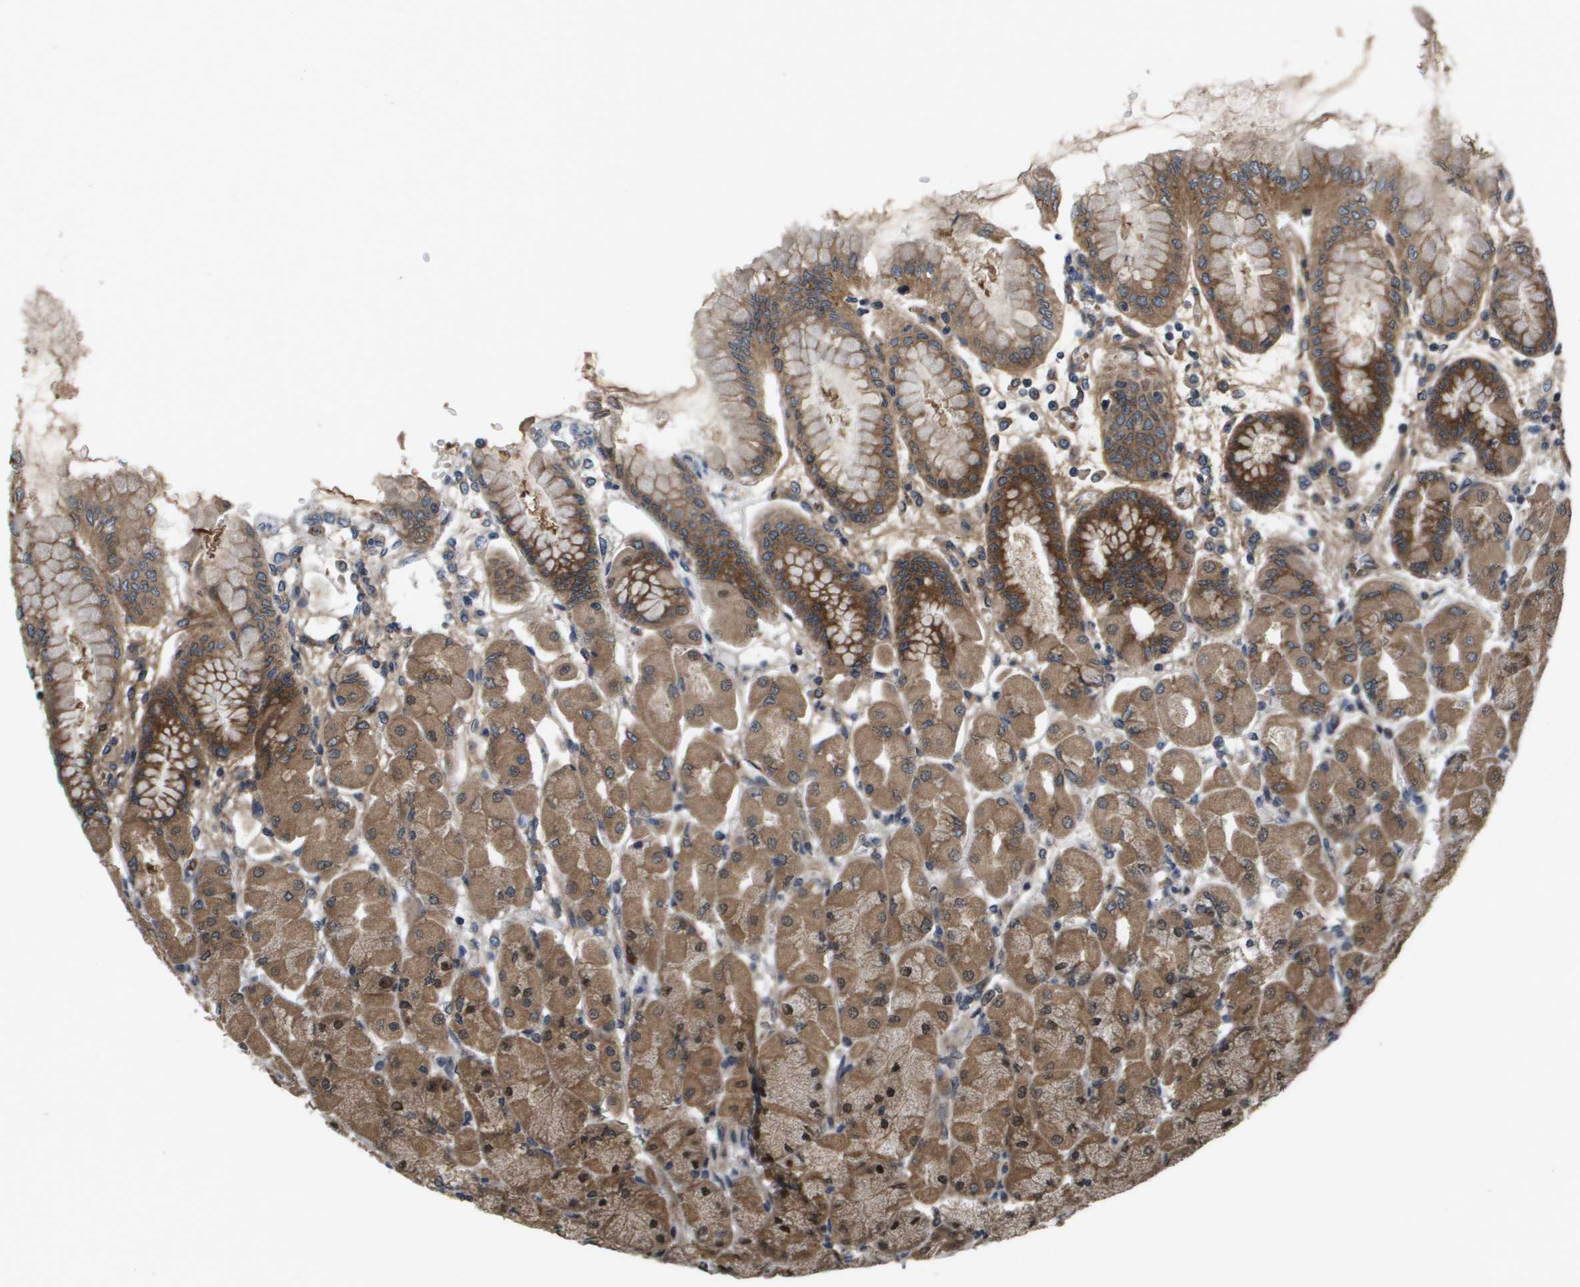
{"staining": {"intensity": "moderate", "quantity": ">75%", "location": "cytoplasmic/membranous,nuclear"}, "tissue": "stomach", "cell_type": "Glandular cells", "image_type": "normal", "snomed": [{"axis": "morphology", "description": "Normal tissue, NOS"}, {"axis": "topography", "description": "Stomach, upper"}], "caption": "Immunohistochemical staining of normal human stomach shows medium levels of moderate cytoplasmic/membranous,nuclear positivity in approximately >75% of glandular cells. The staining was performed using DAB (3,3'-diaminobenzidine), with brown indicating positive protein expression. Nuclei are stained blue with hematoxylin.", "gene": "SPTLC1", "patient": {"sex": "female", "age": 56}}